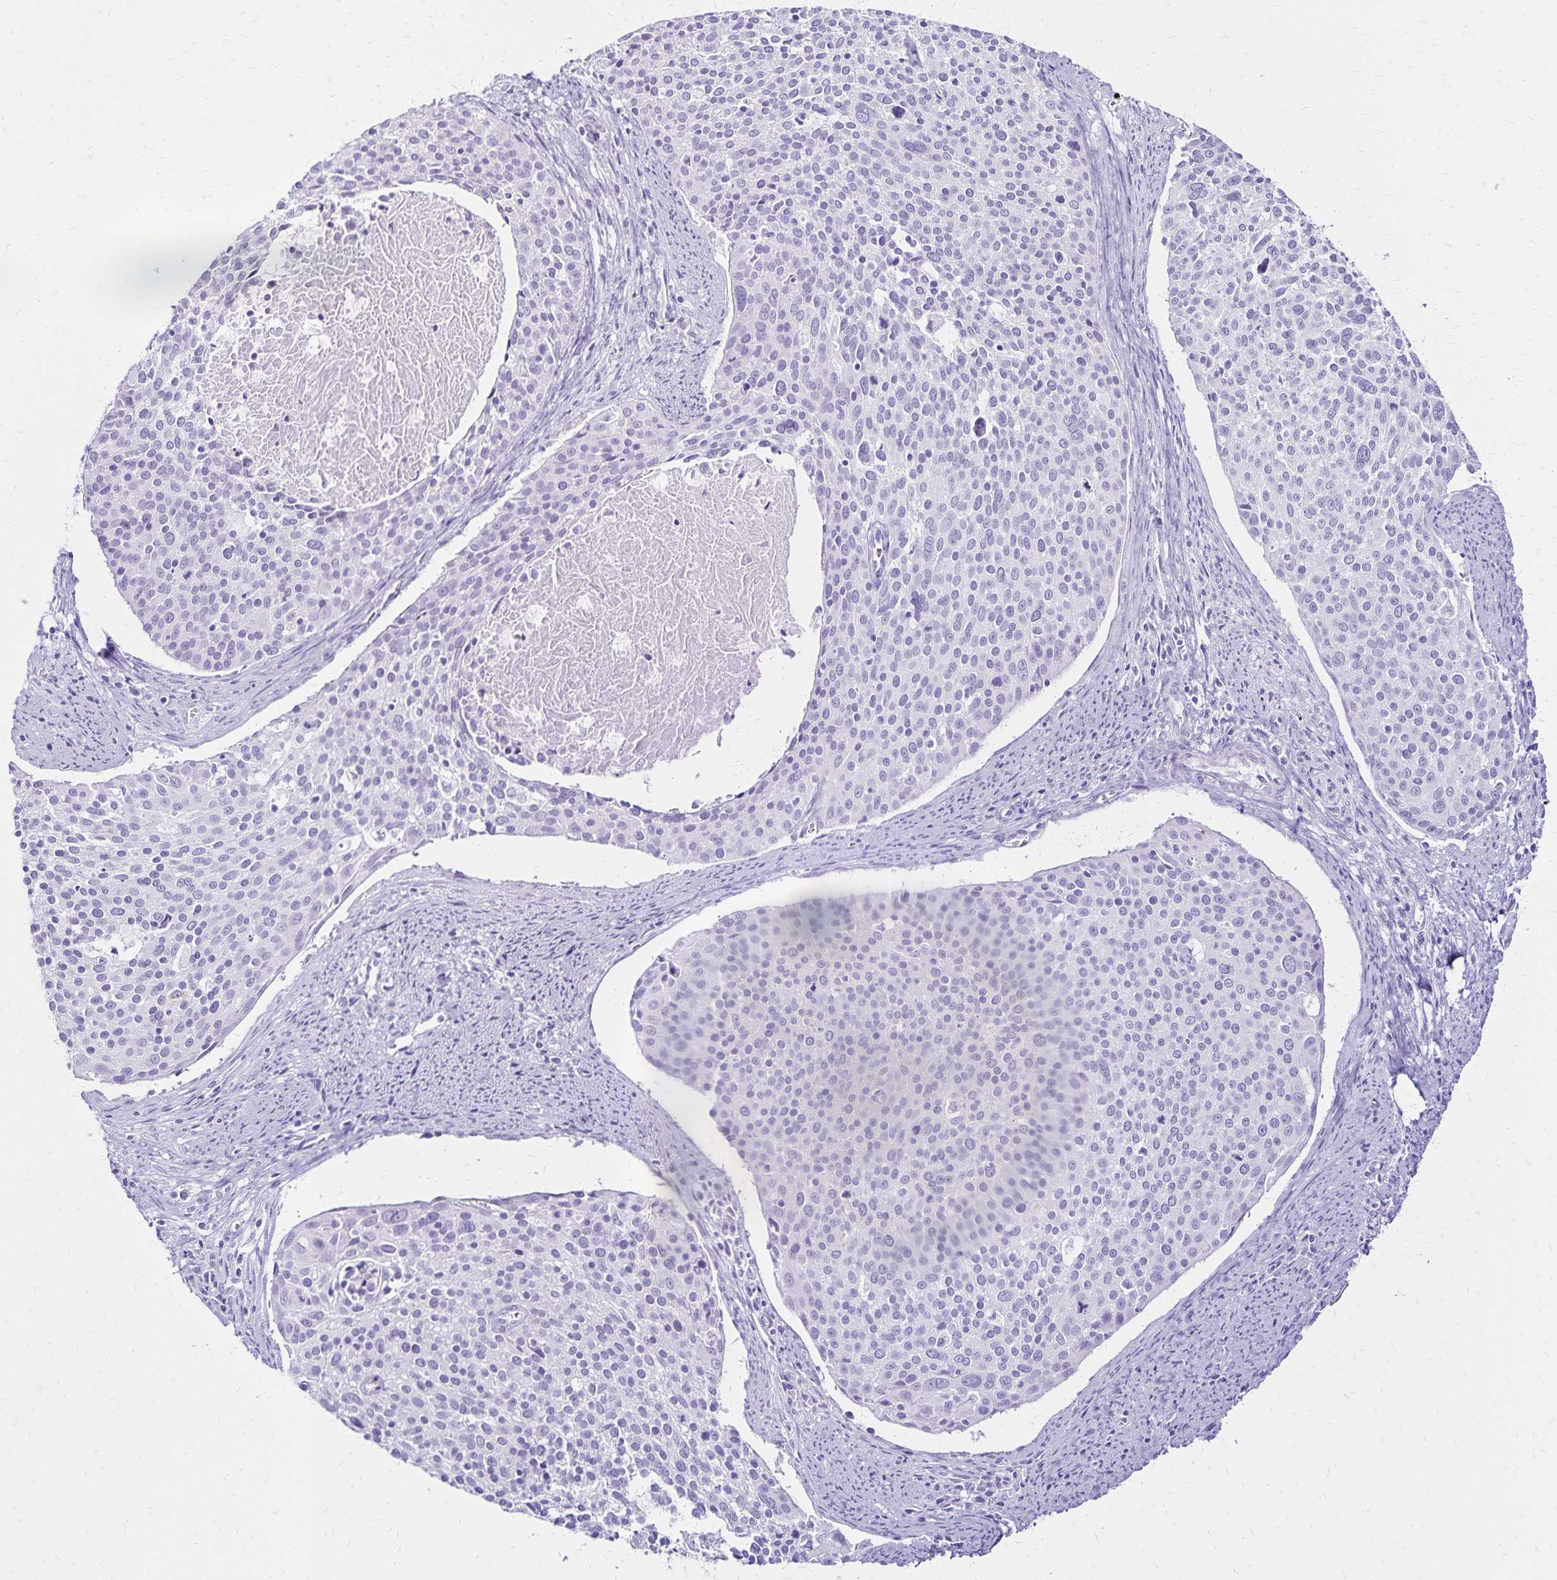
{"staining": {"intensity": "negative", "quantity": "none", "location": "none"}, "tissue": "cervical cancer", "cell_type": "Tumor cells", "image_type": "cancer", "snomed": [{"axis": "morphology", "description": "Squamous cell carcinoma, NOS"}, {"axis": "topography", "description": "Cervix"}], "caption": "Human cervical cancer (squamous cell carcinoma) stained for a protein using immunohistochemistry (IHC) displays no expression in tumor cells.", "gene": "LIN28B", "patient": {"sex": "female", "age": 39}}